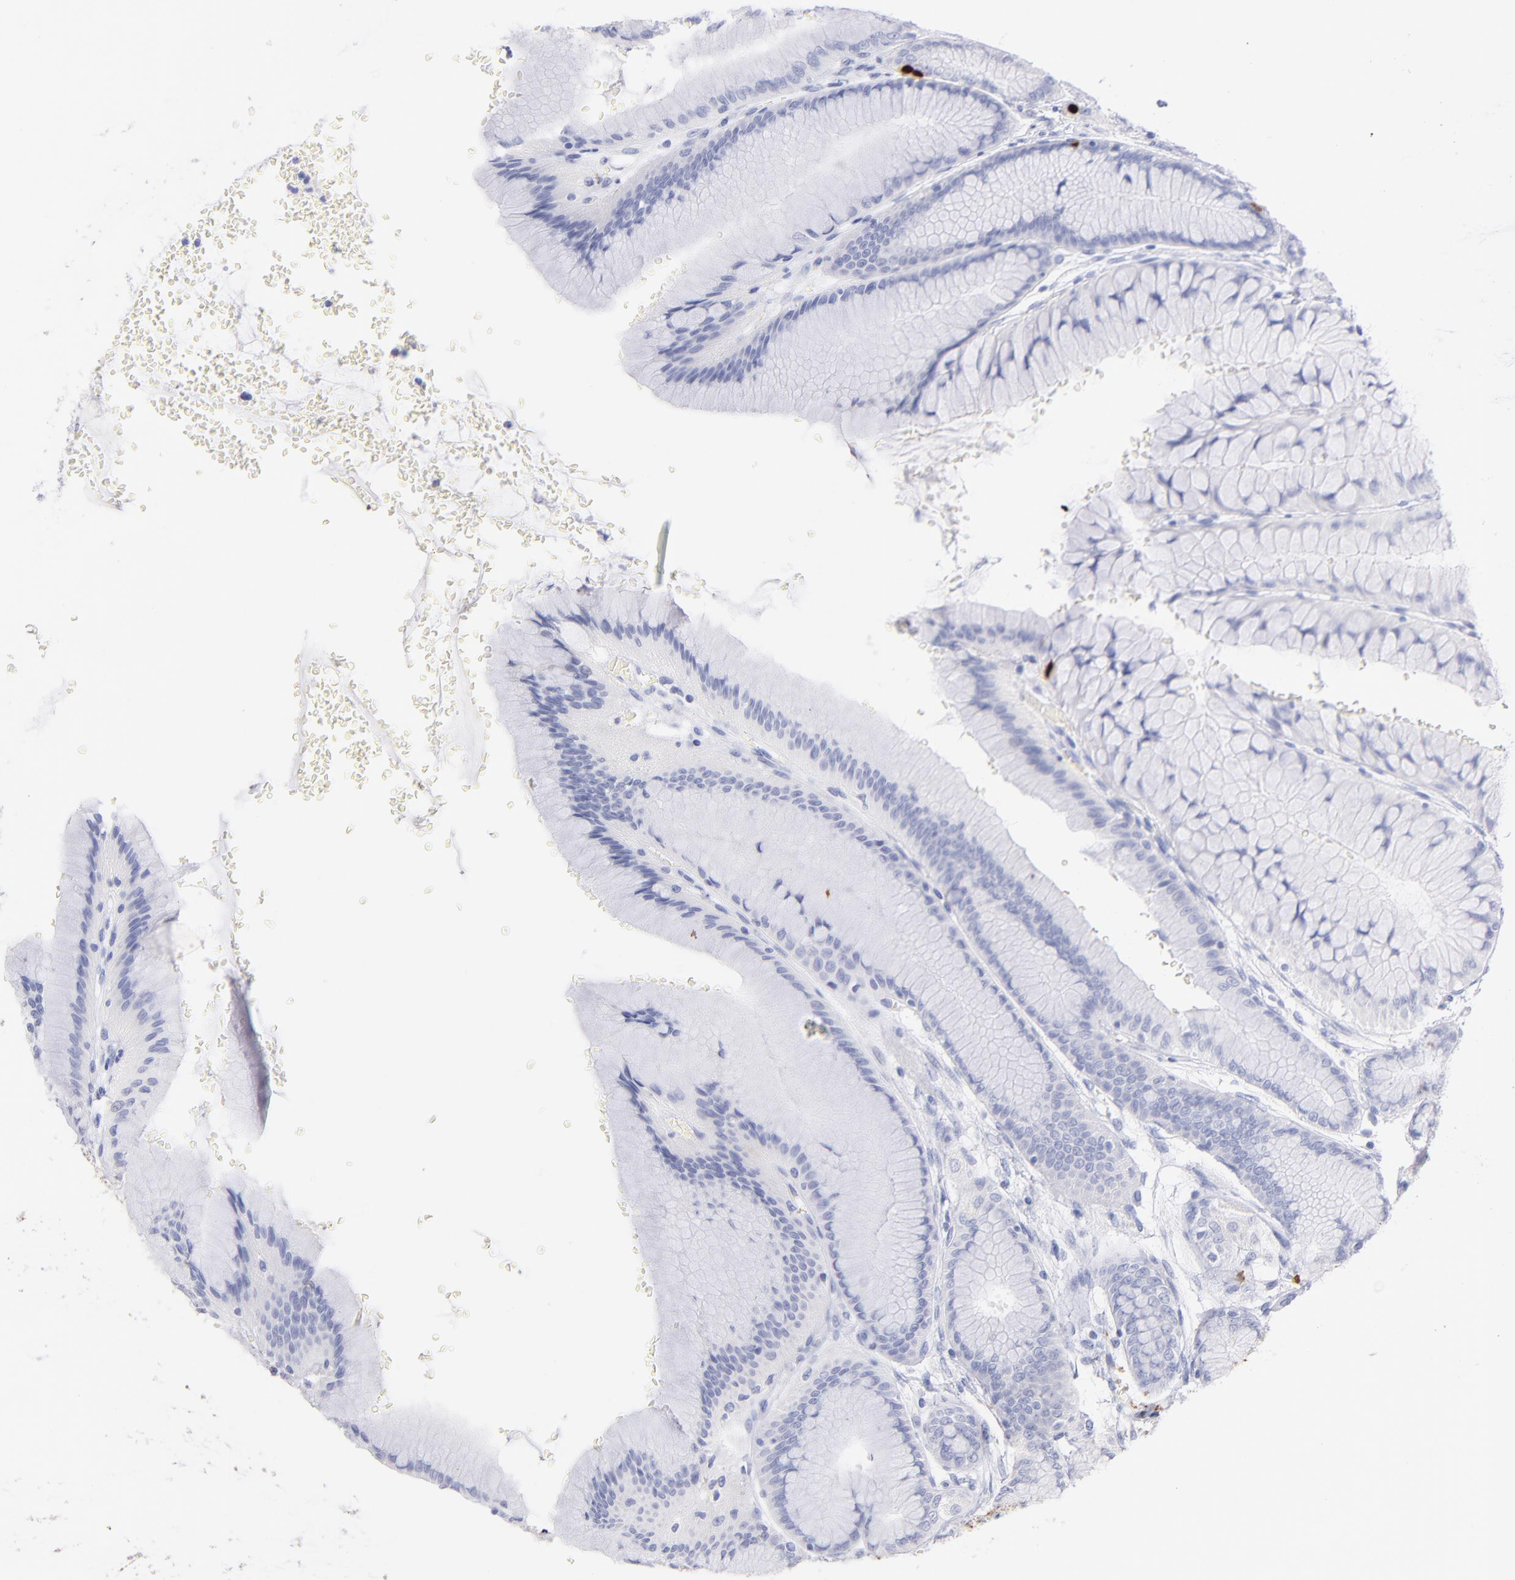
{"staining": {"intensity": "strong", "quantity": "<25%", "location": "cytoplasmic/membranous,nuclear"}, "tissue": "stomach", "cell_type": "Glandular cells", "image_type": "normal", "snomed": [{"axis": "morphology", "description": "Normal tissue, NOS"}, {"axis": "morphology", "description": "Adenocarcinoma, NOS"}, {"axis": "topography", "description": "Stomach"}, {"axis": "topography", "description": "Stomach, lower"}], "caption": "Stomach stained with DAB IHC demonstrates medium levels of strong cytoplasmic/membranous,nuclear positivity in about <25% of glandular cells. The protein is shown in brown color, while the nuclei are stained blue.", "gene": "SCGN", "patient": {"sex": "female", "age": 65}}